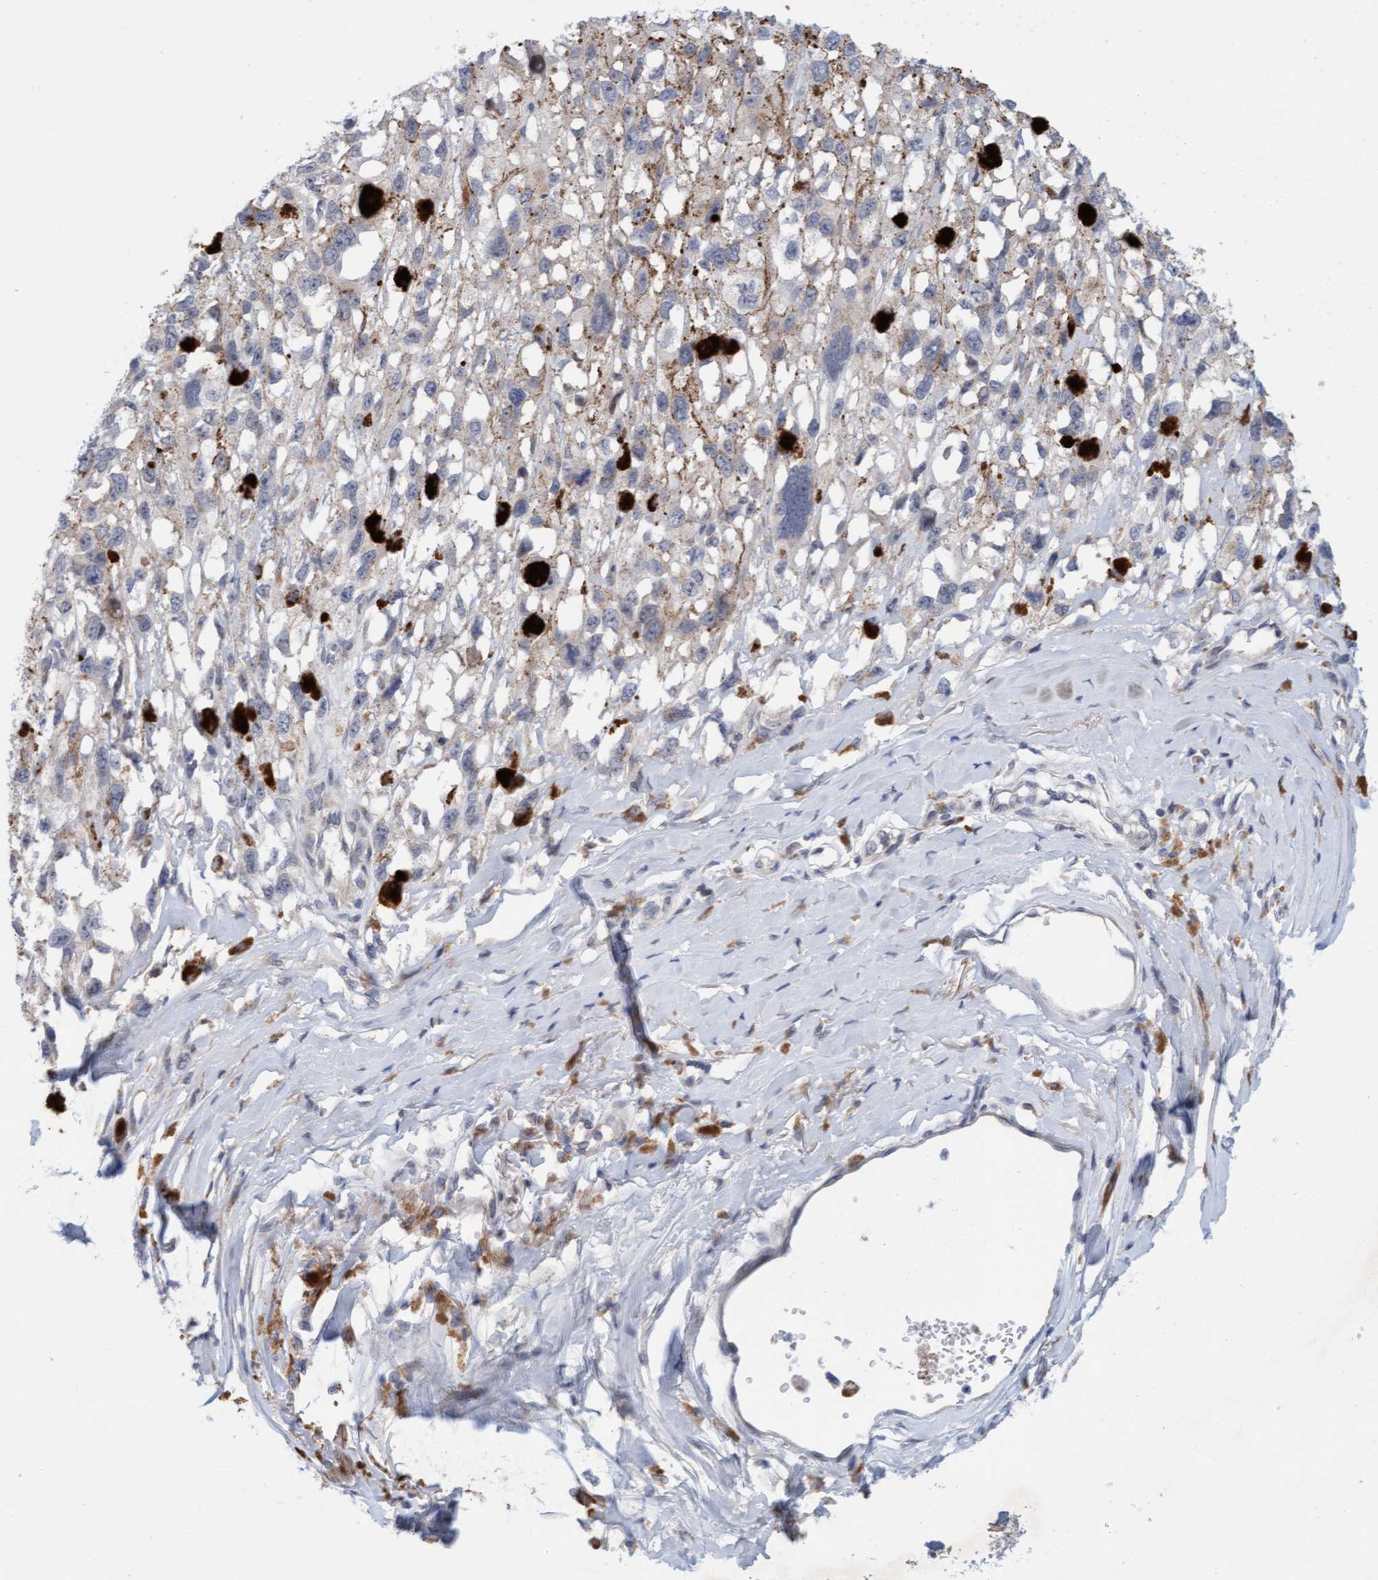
{"staining": {"intensity": "negative", "quantity": "none", "location": "none"}, "tissue": "melanoma", "cell_type": "Tumor cells", "image_type": "cancer", "snomed": [{"axis": "morphology", "description": "Malignant melanoma, Metastatic site"}, {"axis": "topography", "description": "Lymph node"}], "caption": "Melanoma stained for a protein using immunohistochemistry reveals no expression tumor cells.", "gene": "ZC3H3", "patient": {"sex": "male", "age": 59}}